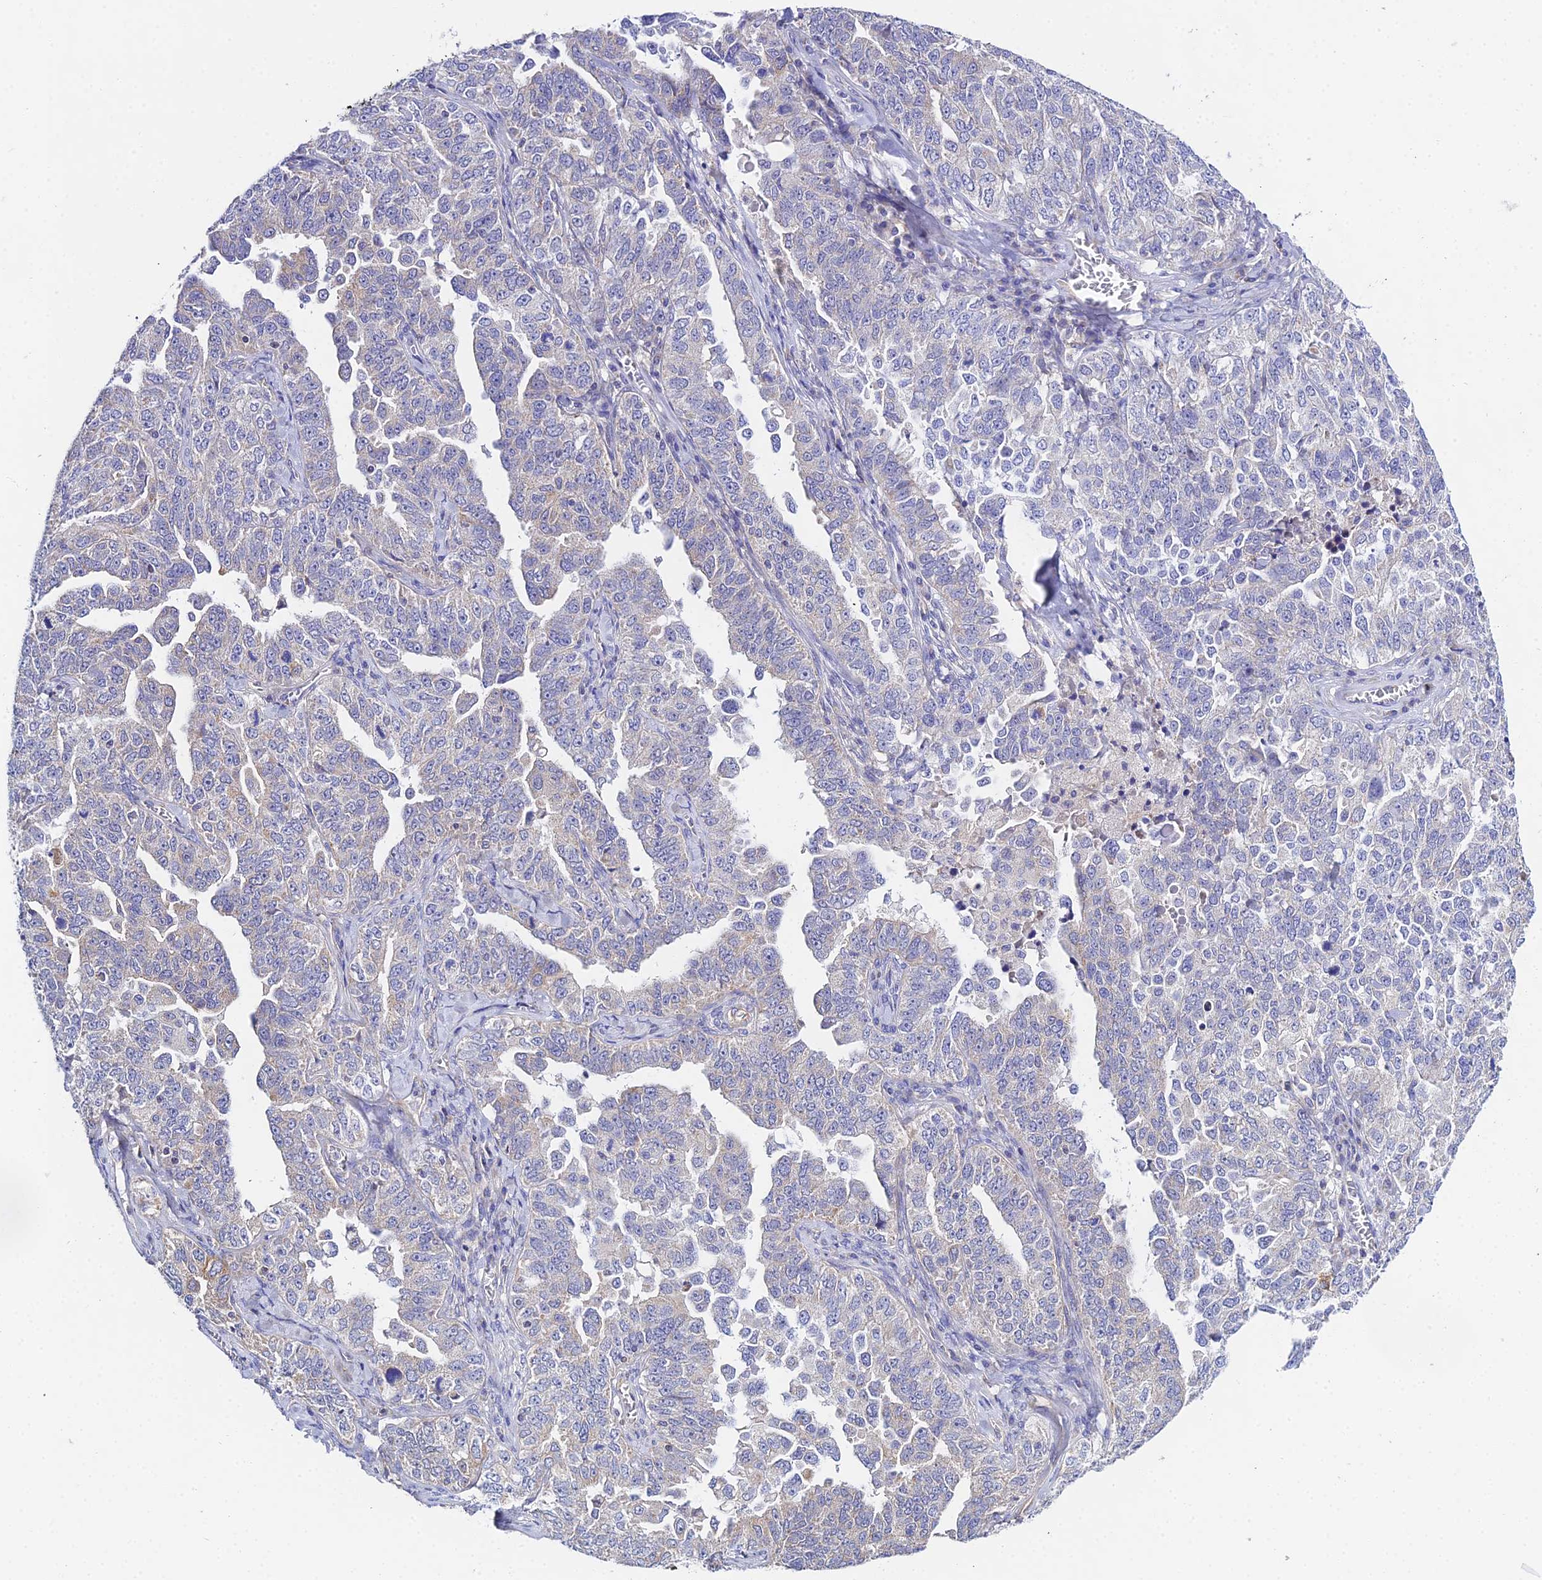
{"staining": {"intensity": "negative", "quantity": "none", "location": "none"}, "tissue": "ovarian cancer", "cell_type": "Tumor cells", "image_type": "cancer", "snomed": [{"axis": "morphology", "description": "Carcinoma, endometroid"}, {"axis": "topography", "description": "Ovary"}], "caption": "There is no significant staining in tumor cells of ovarian endometroid carcinoma.", "gene": "PPP2R2C", "patient": {"sex": "female", "age": 62}}